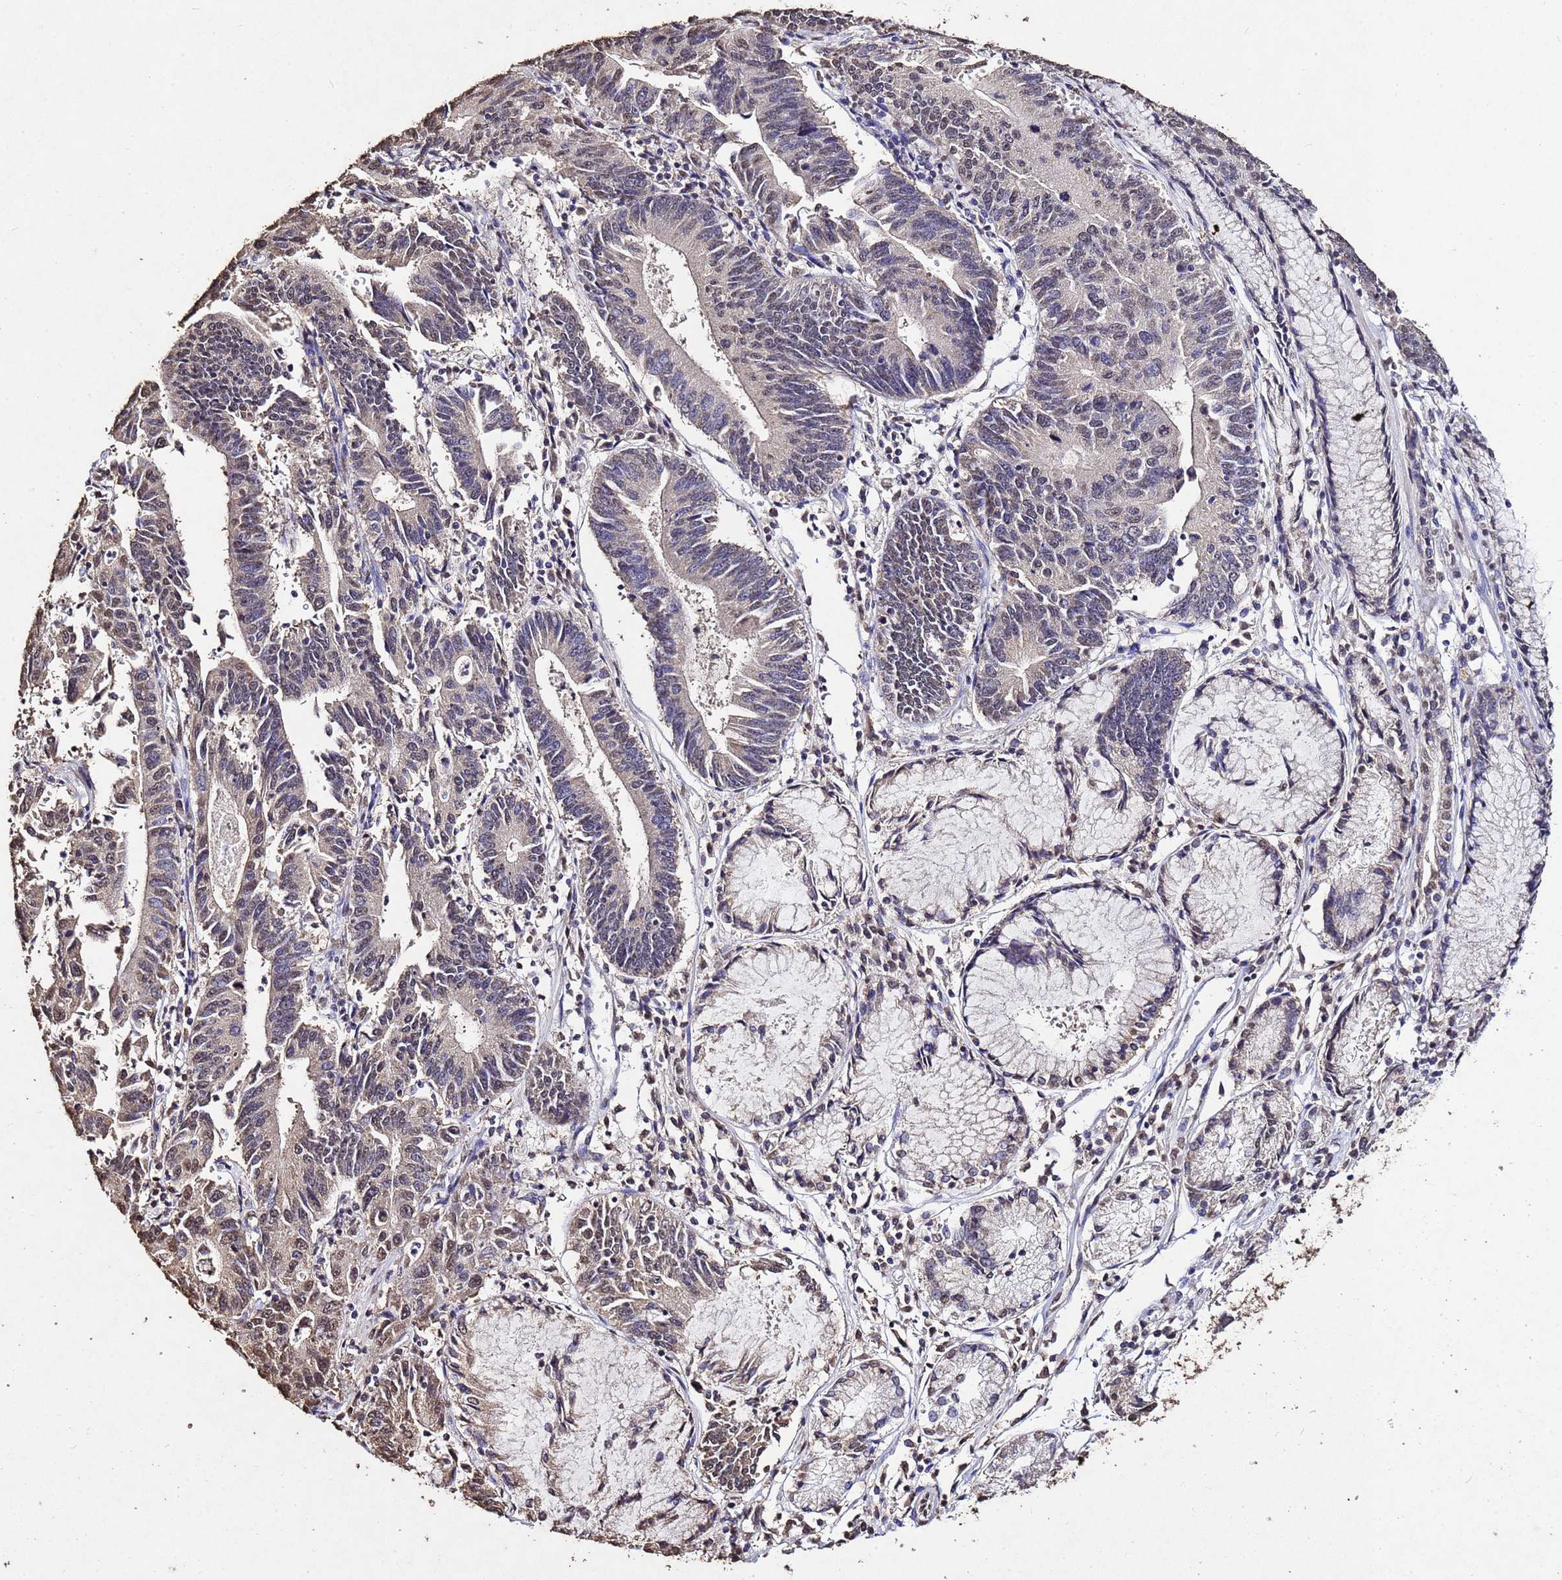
{"staining": {"intensity": "weak", "quantity": "<25%", "location": "nuclear"}, "tissue": "stomach cancer", "cell_type": "Tumor cells", "image_type": "cancer", "snomed": [{"axis": "morphology", "description": "Adenocarcinoma, NOS"}, {"axis": "topography", "description": "Stomach"}], "caption": "Tumor cells are negative for brown protein staining in adenocarcinoma (stomach).", "gene": "MYOCD", "patient": {"sex": "male", "age": 59}}